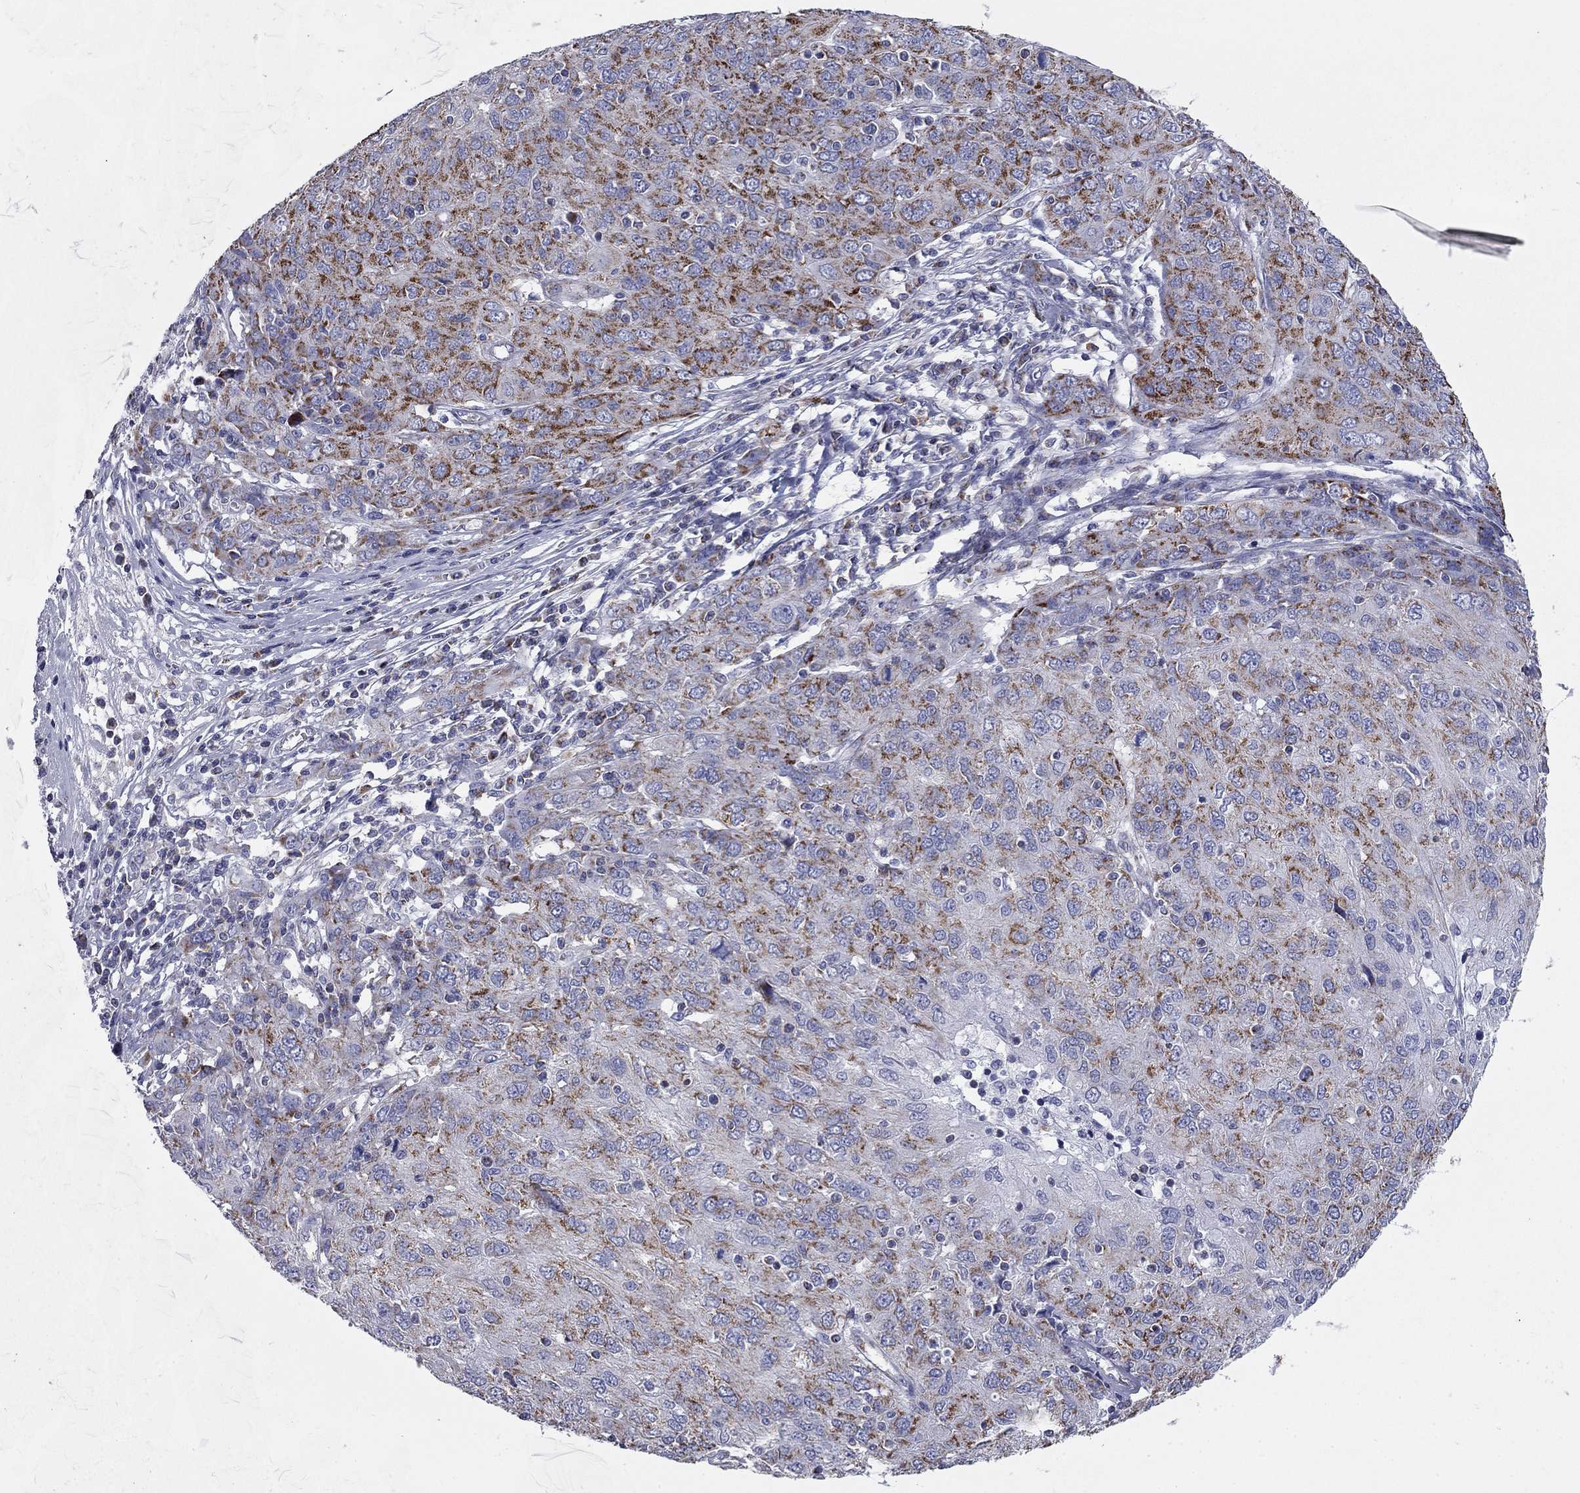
{"staining": {"intensity": "moderate", "quantity": ">75%", "location": "cytoplasmic/membranous"}, "tissue": "ovarian cancer", "cell_type": "Tumor cells", "image_type": "cancer", "snomed": [{"axis": "morphology", "description": "Carcinoma, endometroid"}, {"axis": "topography", "description": "Ovary"}], "caption": "Brown immunohistochemical staining in ovarian cancer (endometroid carcinoma) displays moderate cytoplasmic/membranous expression in approximately >75% of tumor cells.", "gene": "NDUFA4L2", "patient": {"sex": "female", "age": 50}}